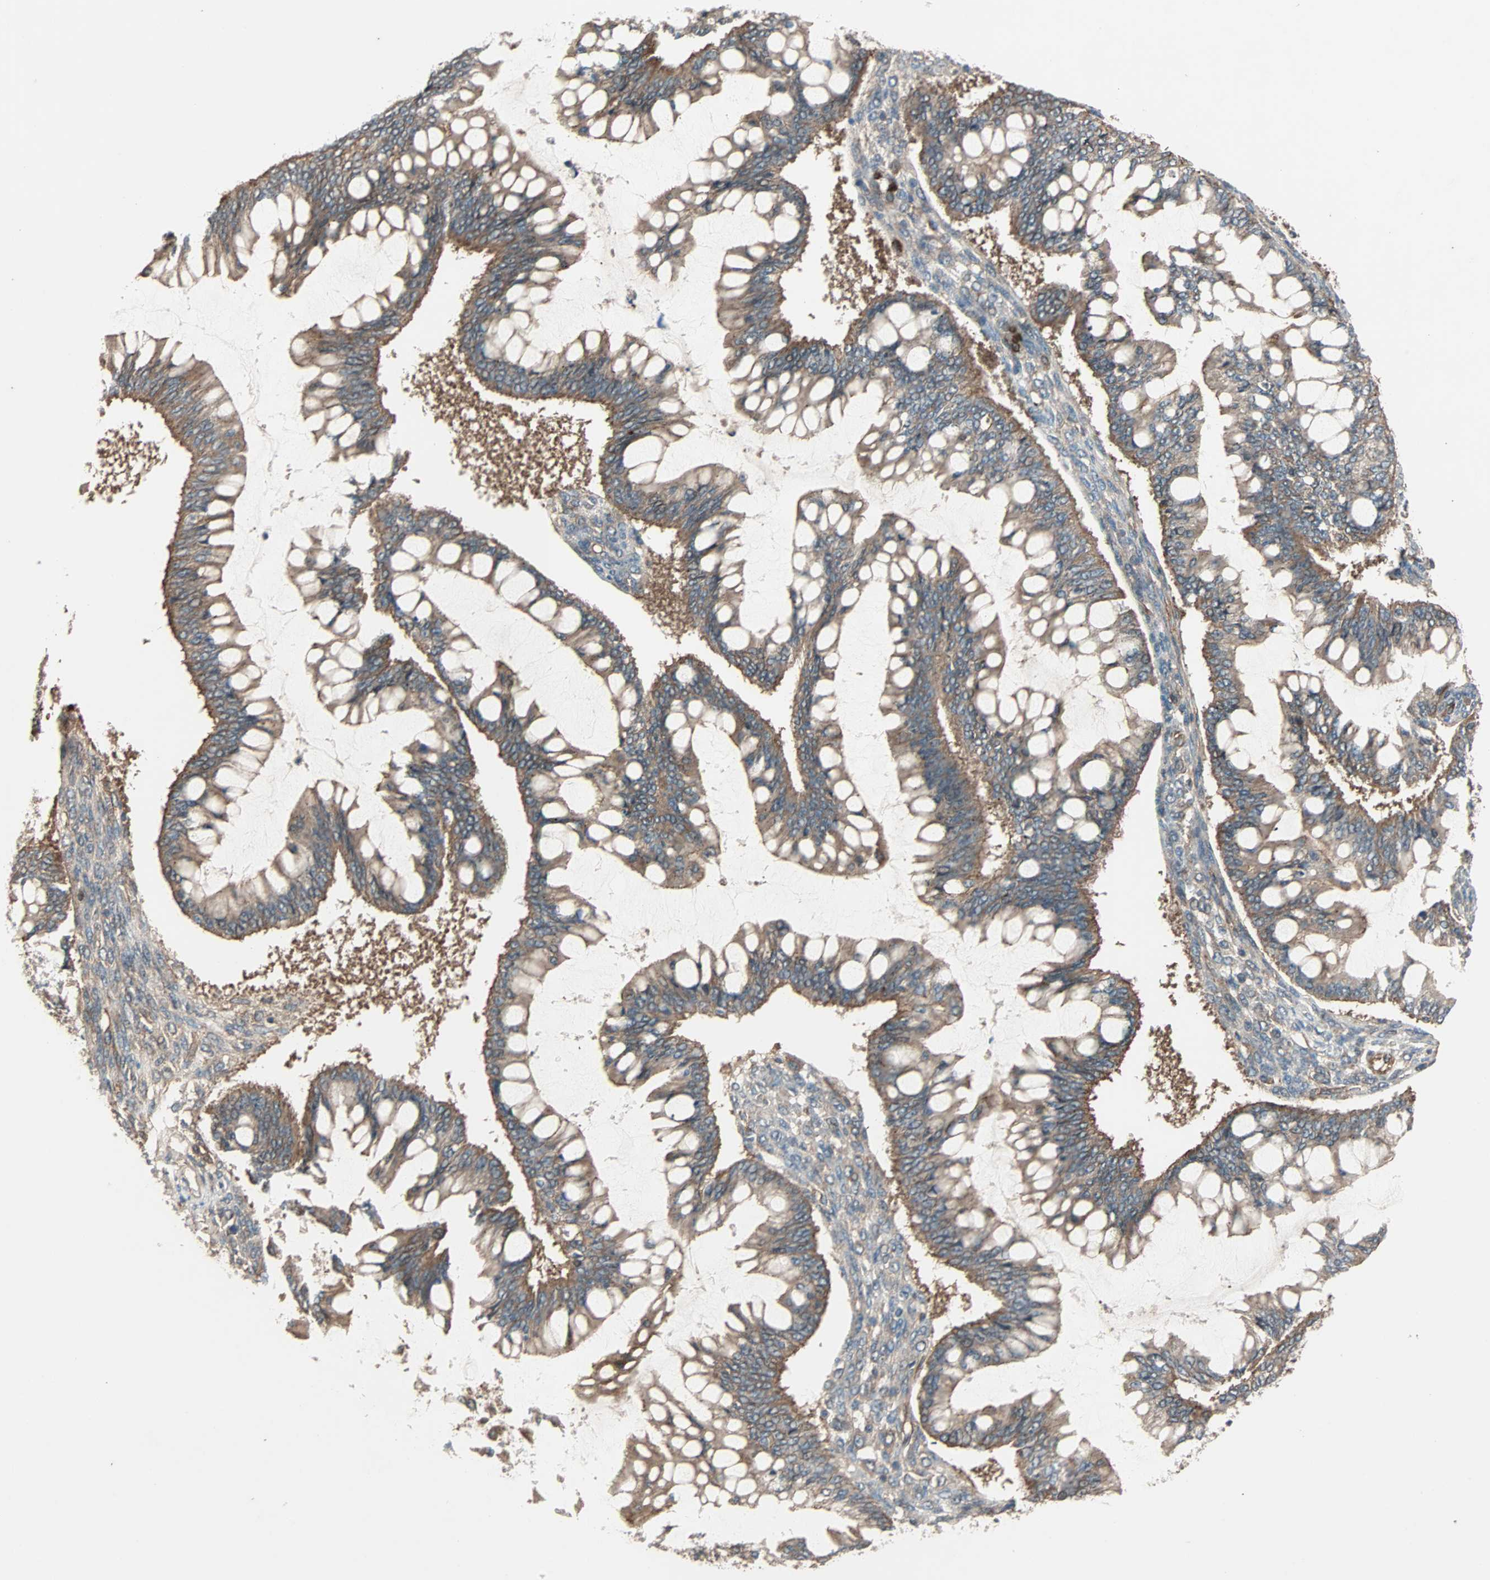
{"staining": {"intensity": "moderate", "quantity": ">75%", "location": "cytoplasmic/membranous"}, "tissue": "ovarian cancer", "cell_type": "Tumor cells", "image_type": "cancer", "snomed": [{"axis": "morphology", "description": "Cystadenocarcinoma, mucinous, NOS"}, {"axis": "topography", "description": "Ovary"}], "caption": "Immunohistochemical staining of ovarian cancer (mucinous cystadenocarcinoma) demonstrates medium levels of moderate cytoplasmic/membranous protein expression in about >75% of tumor cells.", "gene": "GCK", "patient": {"sex": "female", "age": 73}}